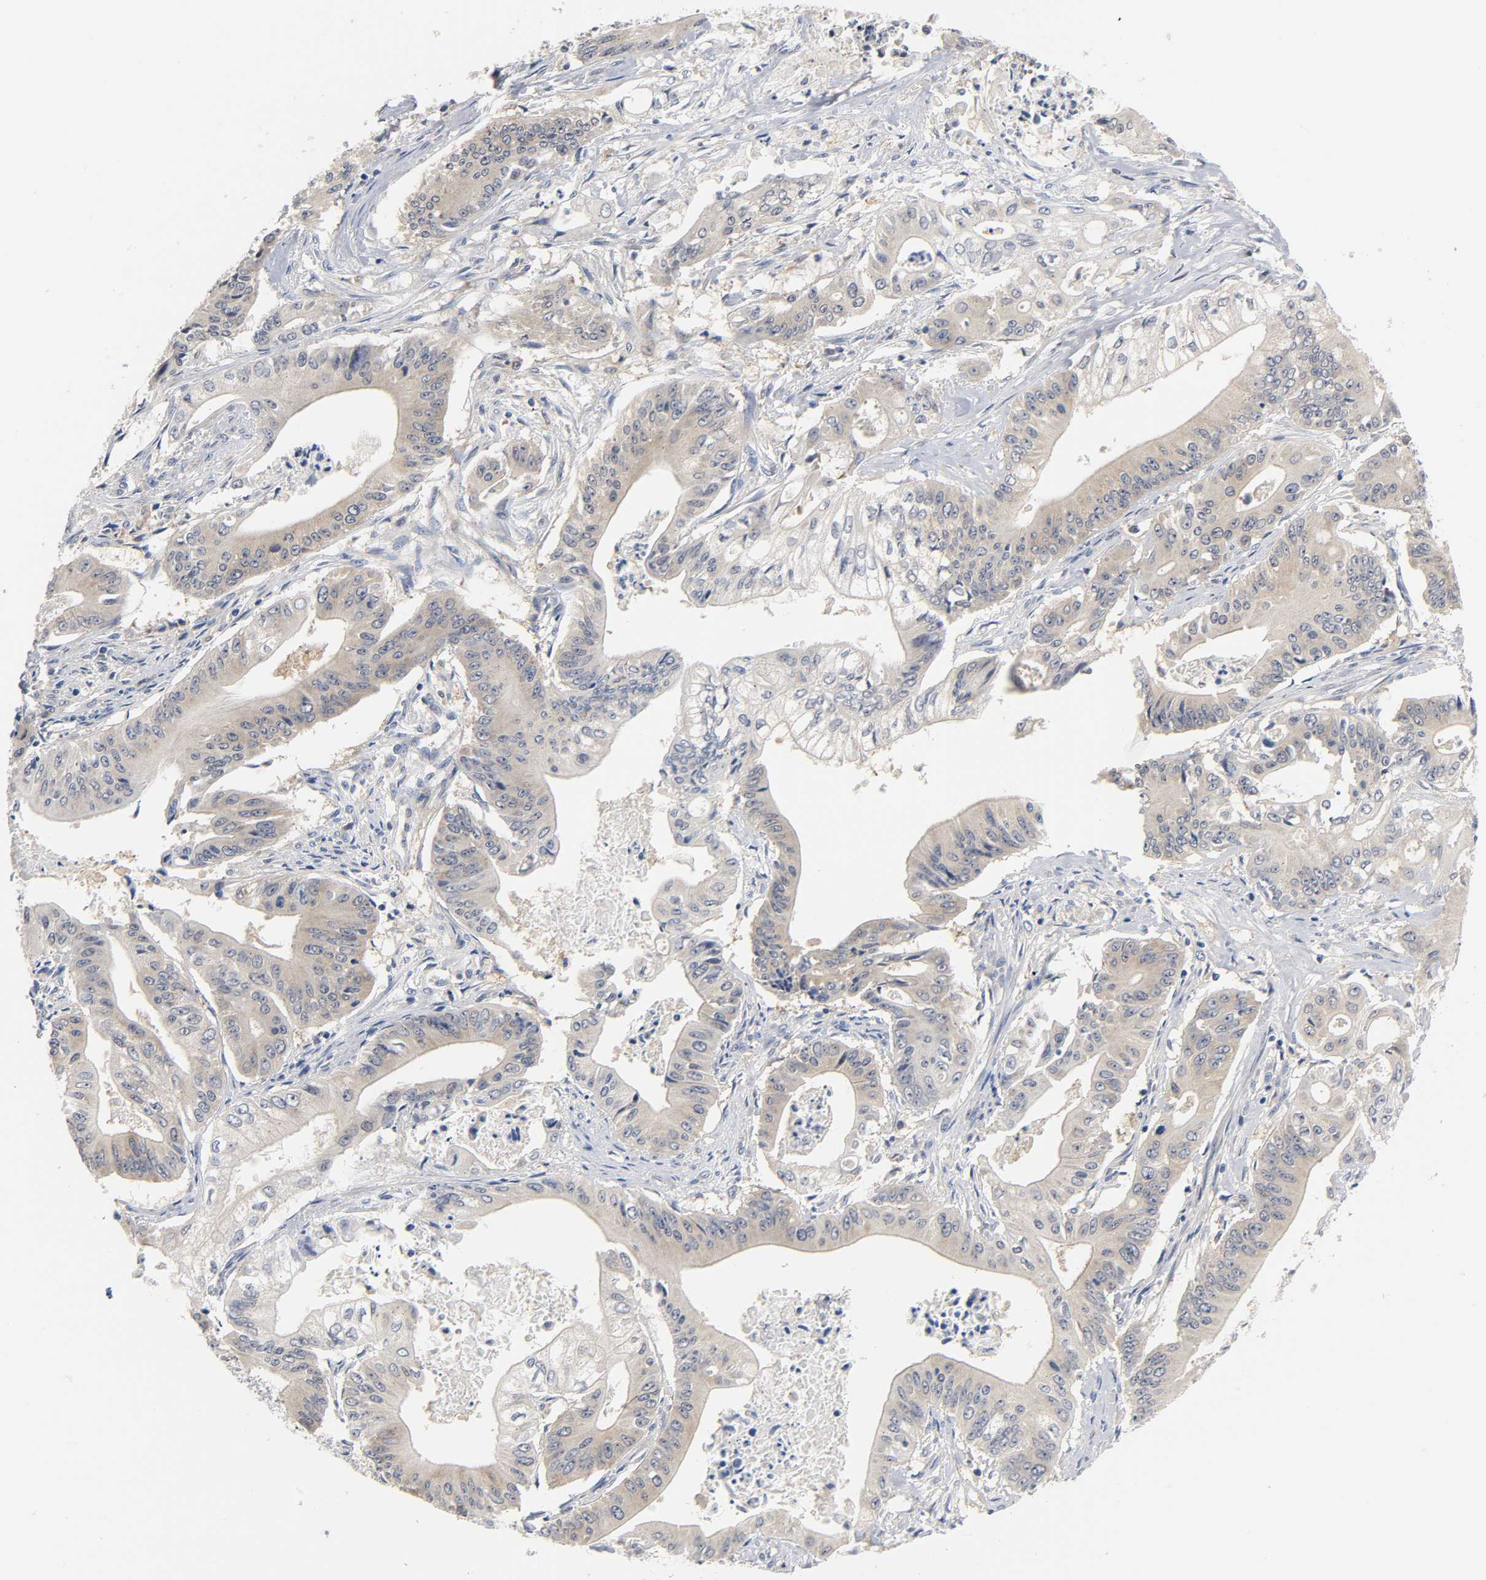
{"staining": {"intensity": "weak", "quantity": ">75%", "location": "cytoplasmic/membranous"}, "tissue": "pancreatic cancer", "cell_type": "Tumor cells", "image_type": "cancer", "snomed": [{"axis": "morphology", "description": "Normal tissue, NOS"}, {"axis": "topography", "description": "Lymph node"}], "caption": "A micrograph showing weak cytoplasmic/membranous positivity in approximately >75% of tumor cells in pancreatic cancer, as visualized by brown immunohistochemical staining.", "gene": "FYN", "patient": {"sex": "male", "age": 62}}